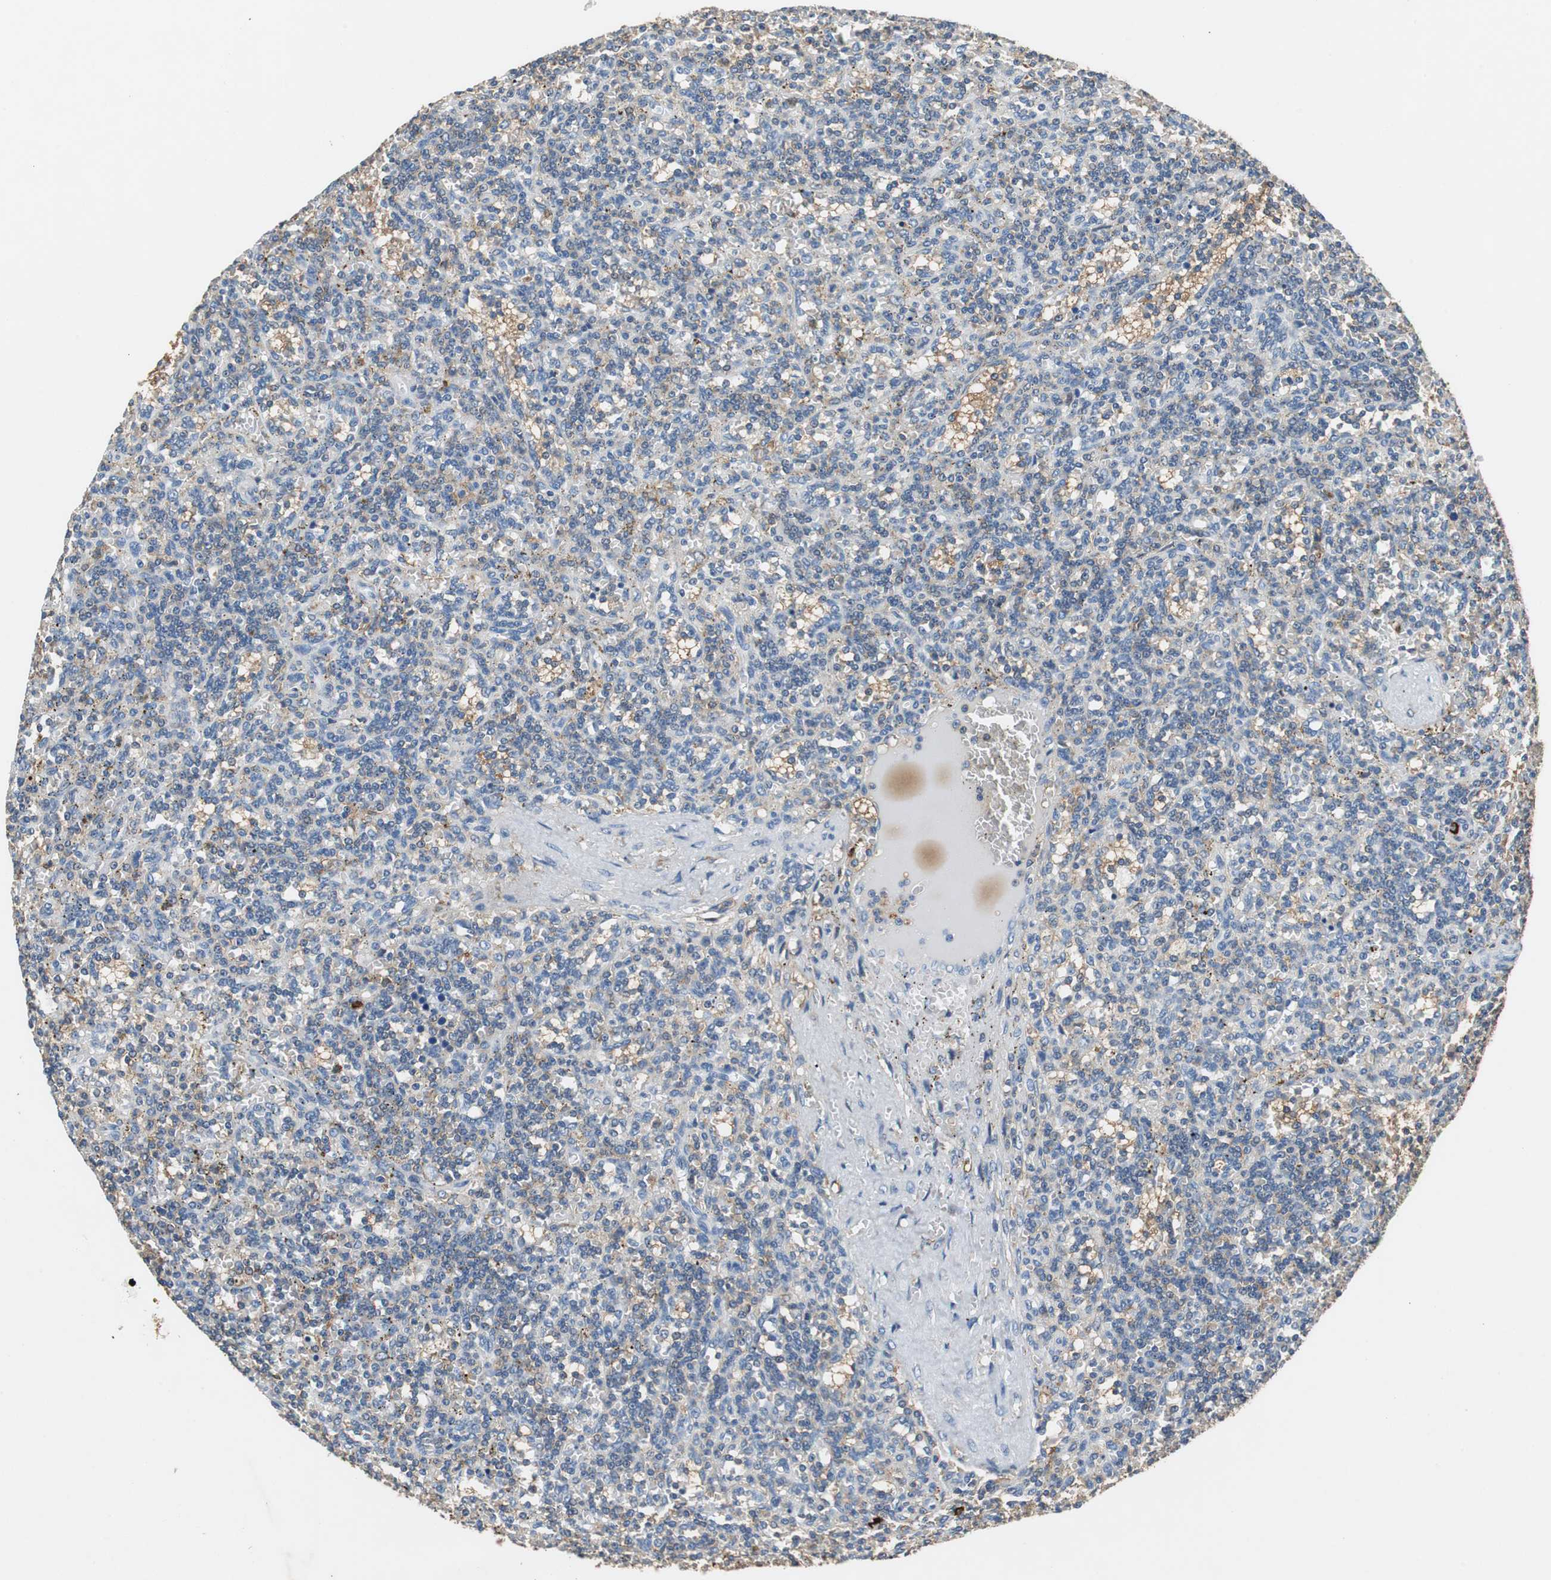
{"staining": {"intensity": "weak", "quantity": "25%-75%", "location": "cytoplasmic/membranous"}, "tissue": "lymphoma", "cell_type": "Tumor cells", "image_type": "cancer", "snomed": [{"axis": "morphology", "description": "Malignant lymphoma, non-Hodgkin's type, Low grade"}, {"axis": "topography", "description": "Spleen"}], "caption": "Weak cytoplasmic/membranous expression for a protein is present in about 25%-75% of tumor cells of low-grade malignant lymphoma, non-Hodgkin's type using IHC.", "gene": "SLC19A2", "patient": {"sex": "male", "age": 73}}